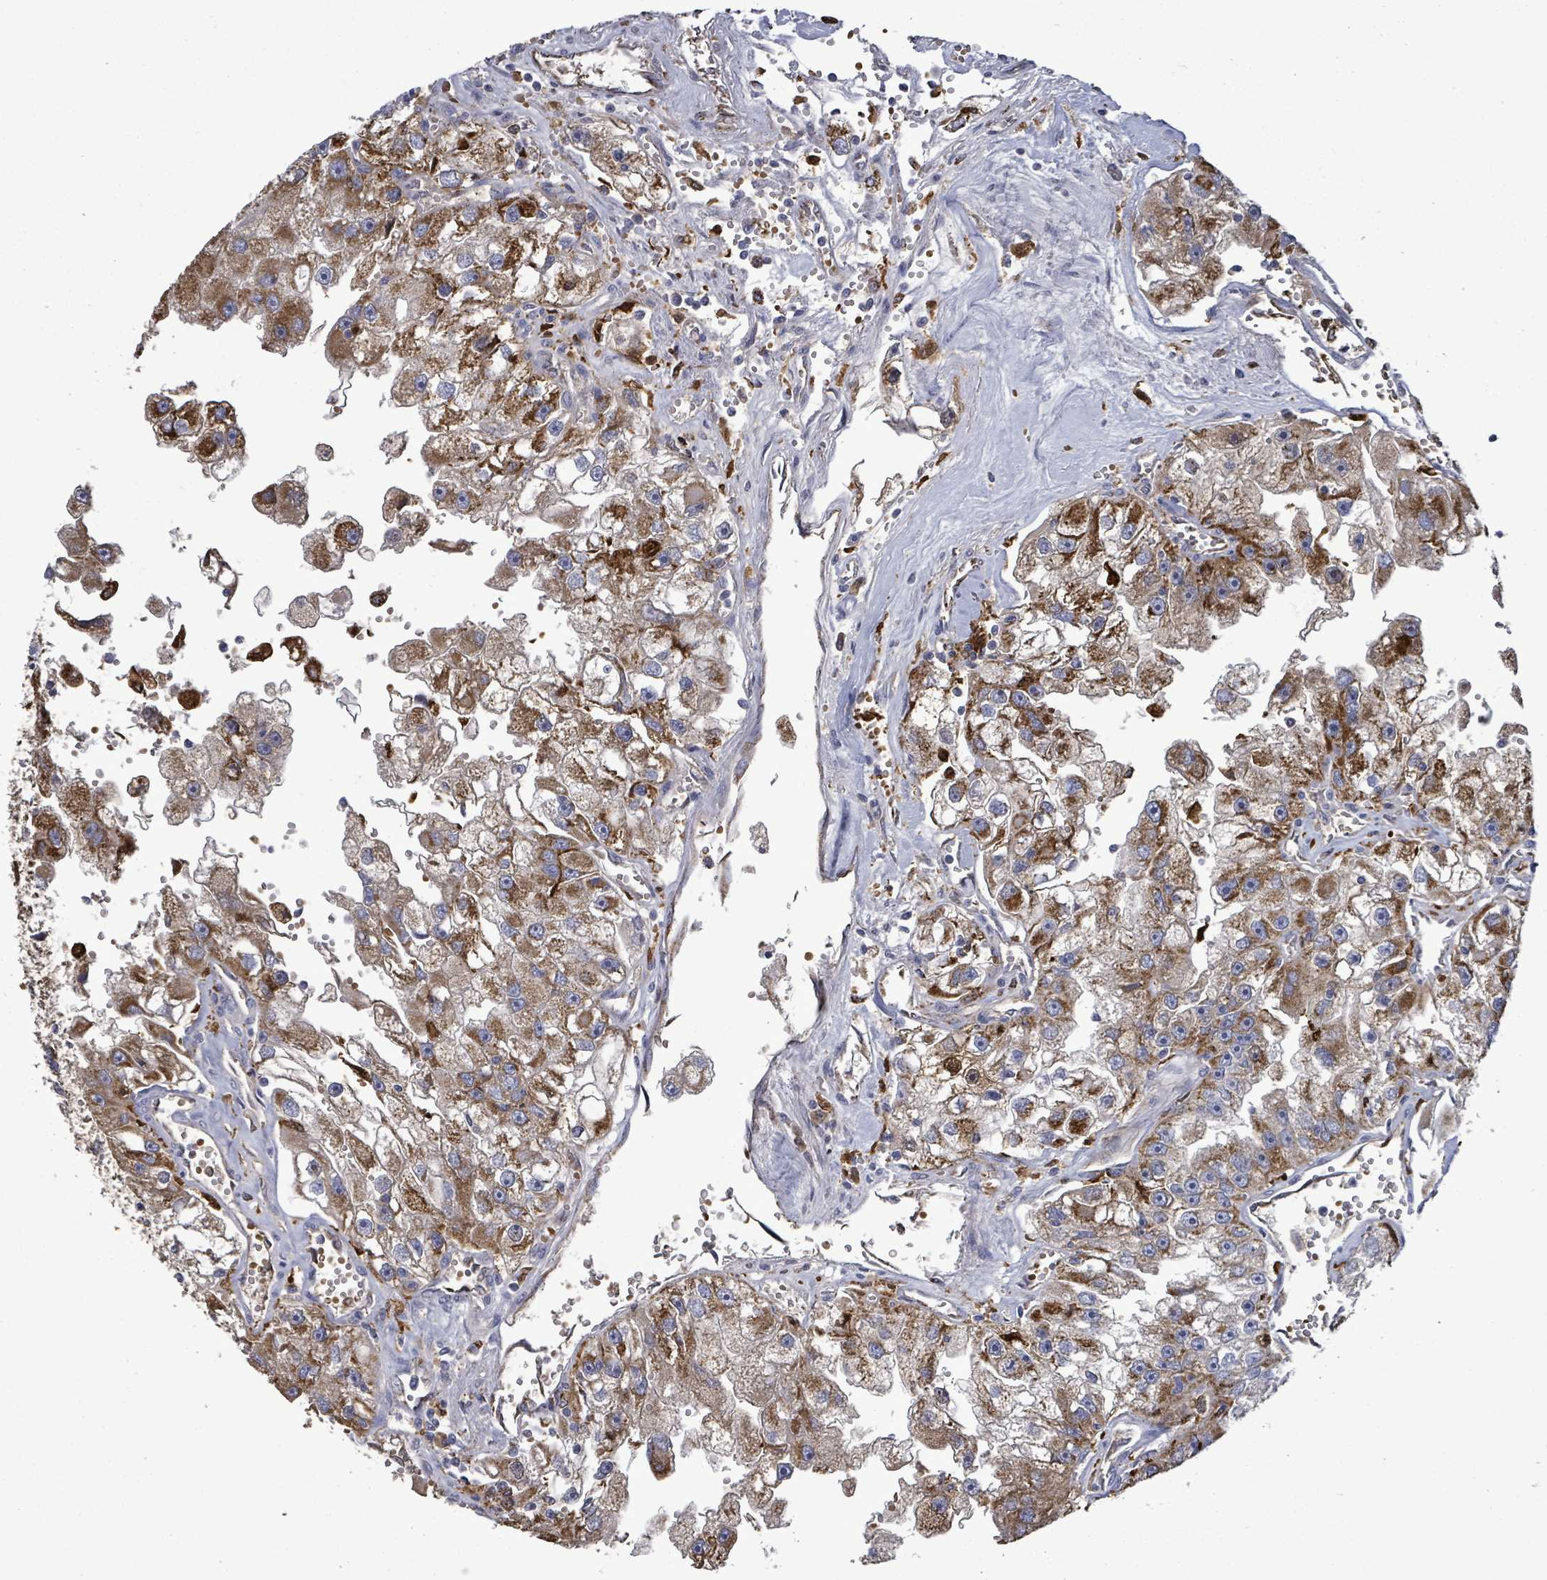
{"staining": {"intensity": "strong", "quantity": ">75%", "location": "cytoplasmic/membranous"}, "tissue": "renal cancer", "cell_type": "Tumor cells", "image_type": "cancer", "snomed": [{"axis": "morphology", "description": "Adenocarcinoma, NOS"}, {"axis": "topography", "description": "Kidney"}], "caption": "Tumor cells demonstrate high levels of strong cytoplasmic/membranous staining in about >75% of cells in human adenocarcinoma (renal). (DAB (3,3'-diaminobenzidine) IHC, brown staining for protein, blue staining for nuclei).", "gene": "MTMR12", "patient": {"sex": "male", "age": 63}}